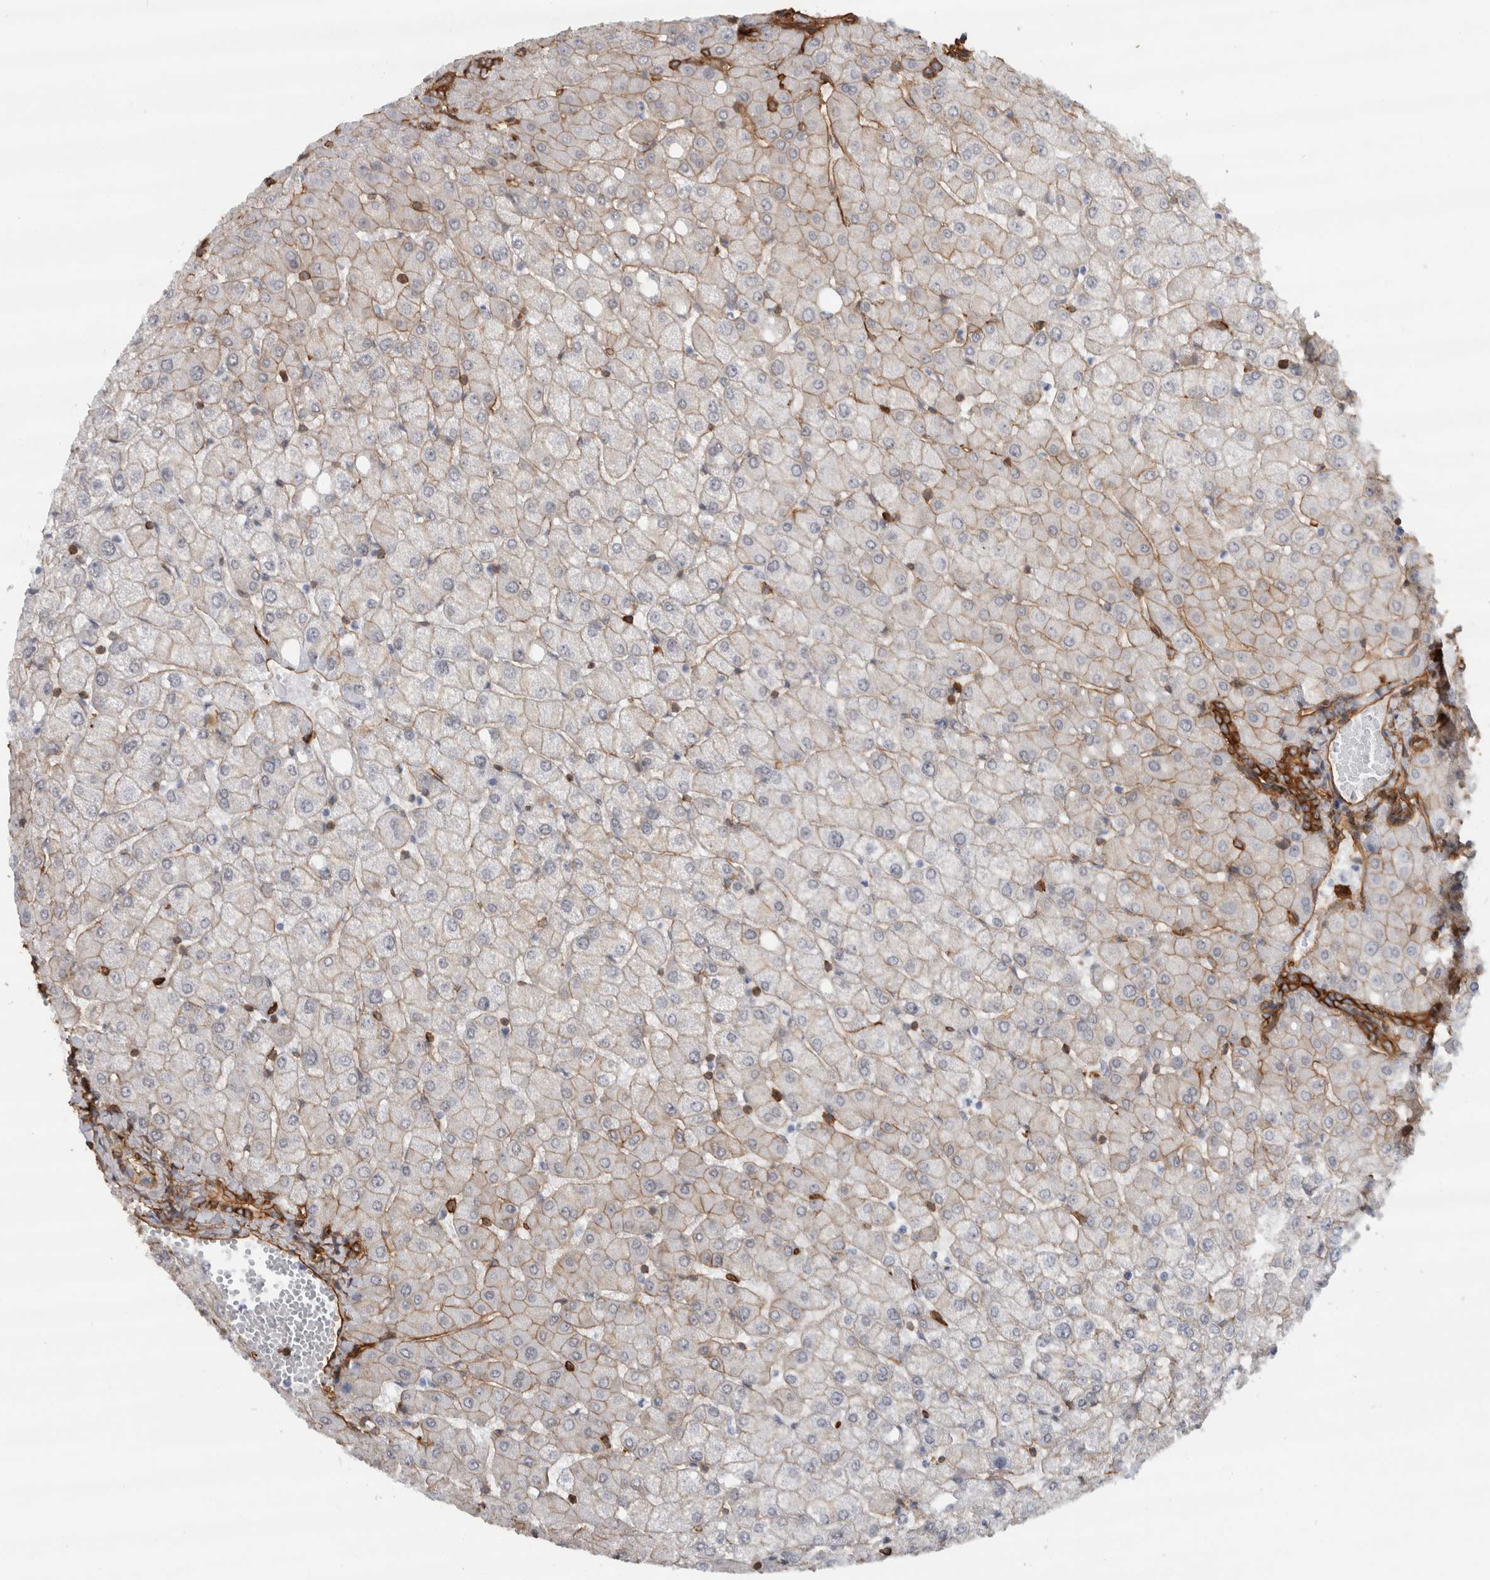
{"staining": {"intensity": "strong", "quantity": ">75%", "location": "cytoplasmic/membranous"}, "tissue": "liver", "cell_type": "Cholangiocytes", "image_type": "normal", "snomed": [{"axis": "morphology", "description": "Normal tissue, NOS"}, {"axis": "topography", "description": "Liver"}], "caption": "A high-resolution image shows immunohistochemistry staining of benign liver, which exhibits strong cytoplasmic/membranous staining in about >75% of cholangiocytes.", "gene": "AHNAK", "patient": {"sex": "female", "age": 54}}